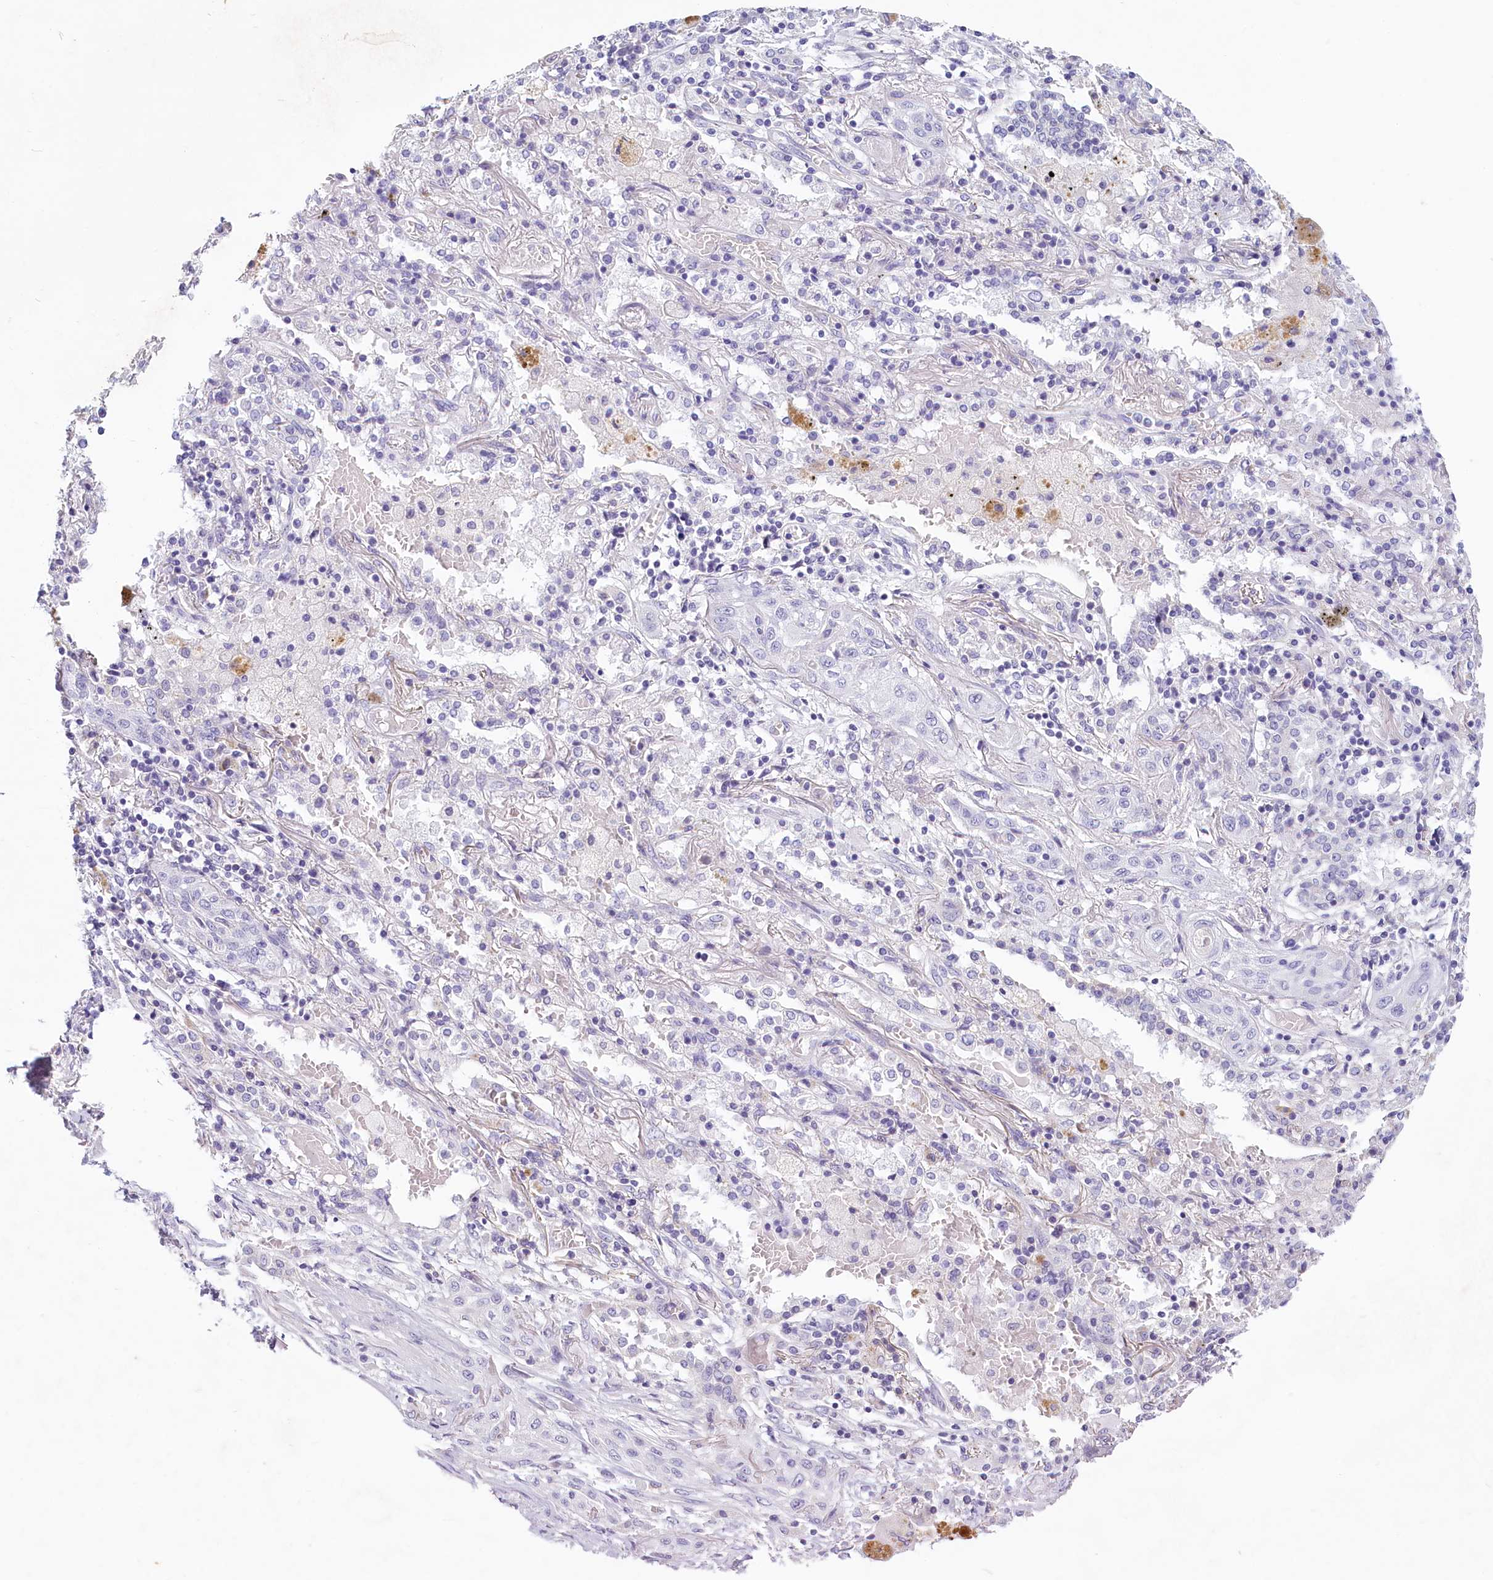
{"staining": {"intensity": "negative", "quantity": "none", "location": "none"}, "tissue": "lung cancer", "cell_type": "Tumor cells", "image_type": "cancer", "snomed": [{"axis": "morphology", "description": "Squamous cell carcinoma, NOS"}, {"axis": "topography", "description": "Lung"}], "caption": "DAB (3,3'-diaminobenzidine) immunohistochemical staining of lung cancer (squamous cell carcinoma) shows no significant expression in tumor cells. Brightfield microscopy of IHC stained with DAB (3,3'-diaminobenzidine) (brown) and hematoxylin (blue), captured at high magnification.", "gene": "PROCR", "patient": {"sex": "female", "age": 47}}